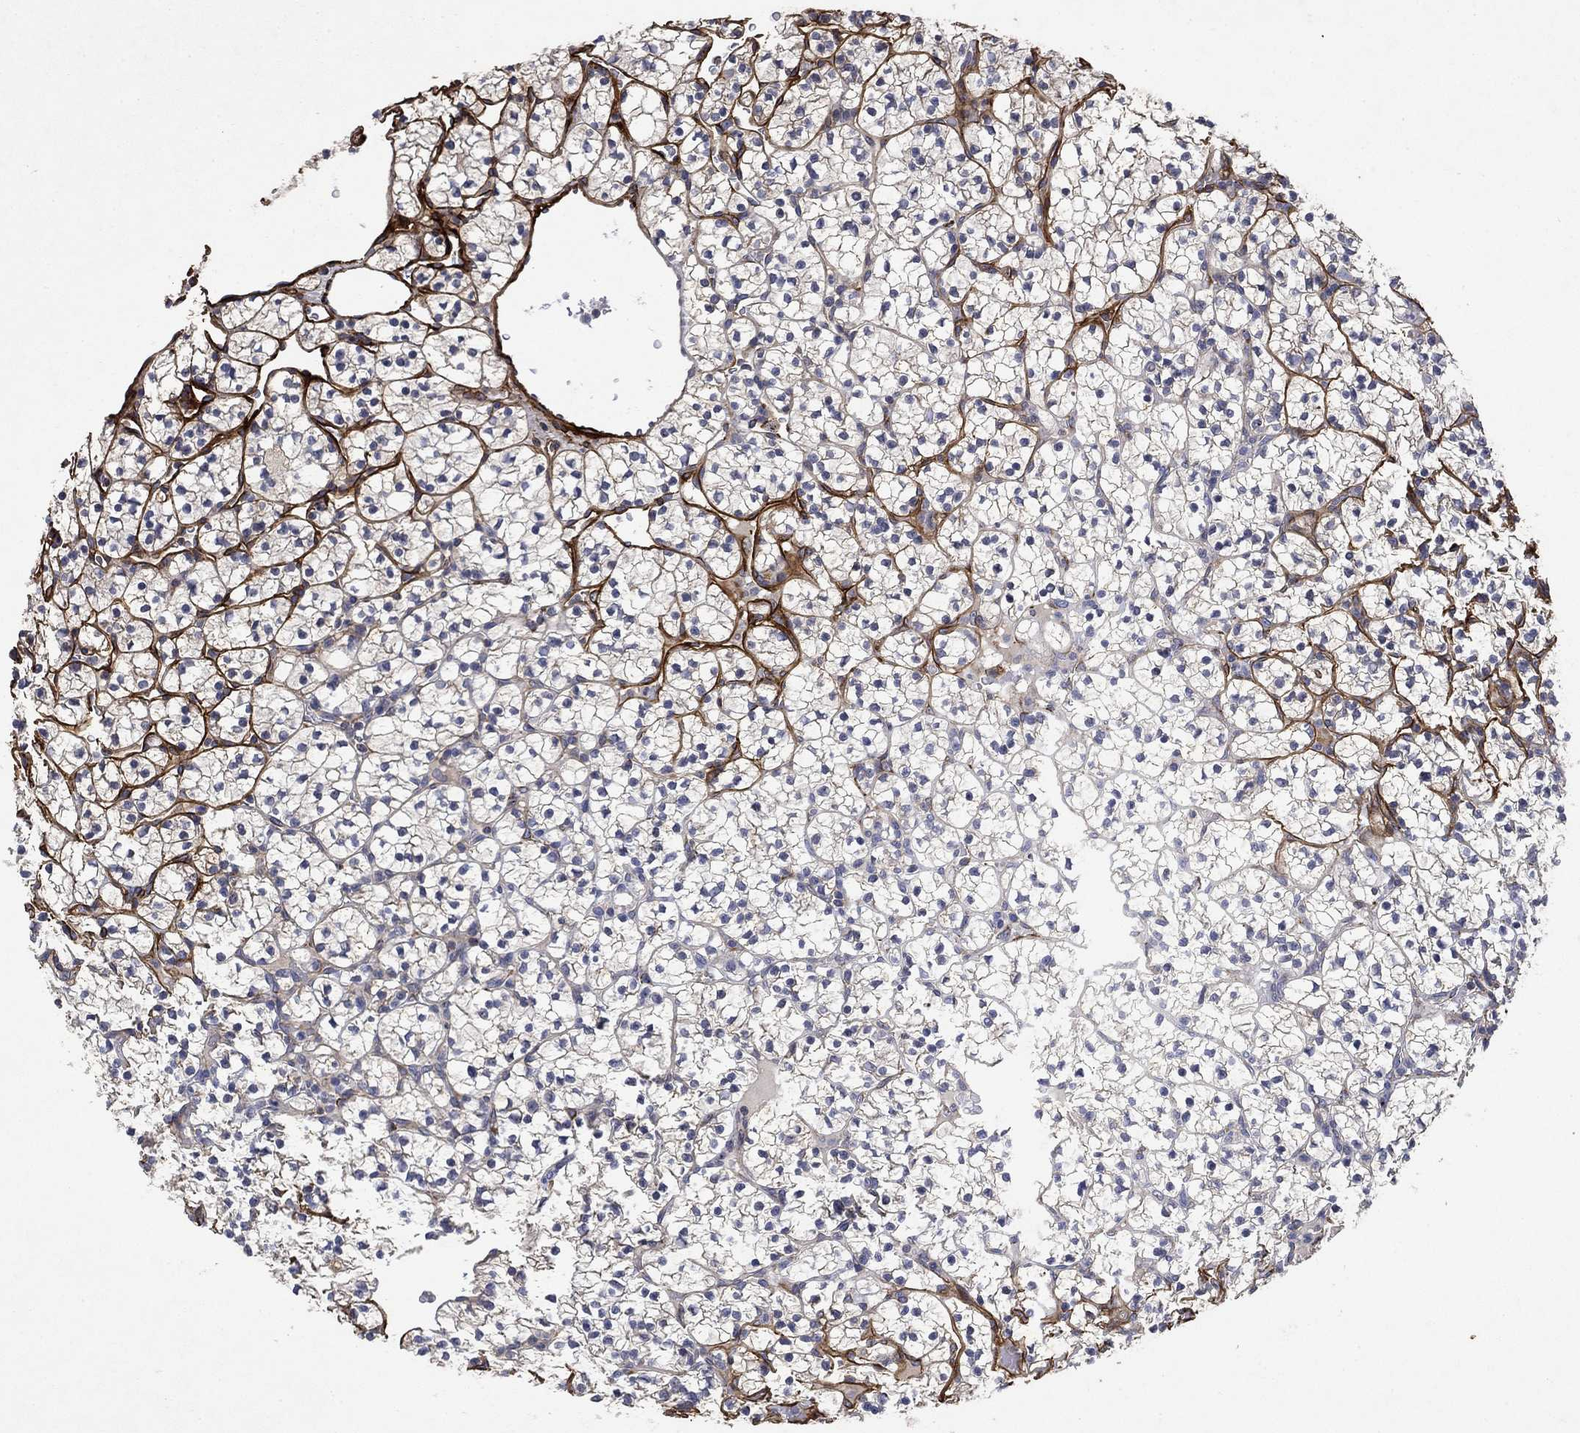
{"staining": {"intensity": "negative", "quantity": "none", "location": "none"}, "tissue": "renal cancer", "cell_type": "Tumor cells", "image_type": "cancer", "snomed": [{"axis": "morphology", "description": "Adenocarcinoma, NOS"}, {"axis": "topography", "description": "Kidney"}], "caption": "Renal cancer (adenocarcinoma) stained for a protein using immunohistochemistry (IHC) shows no positivity tumor cells.", "gene": "COL4A2", "patient": {"sex": "female", "age": 89}}